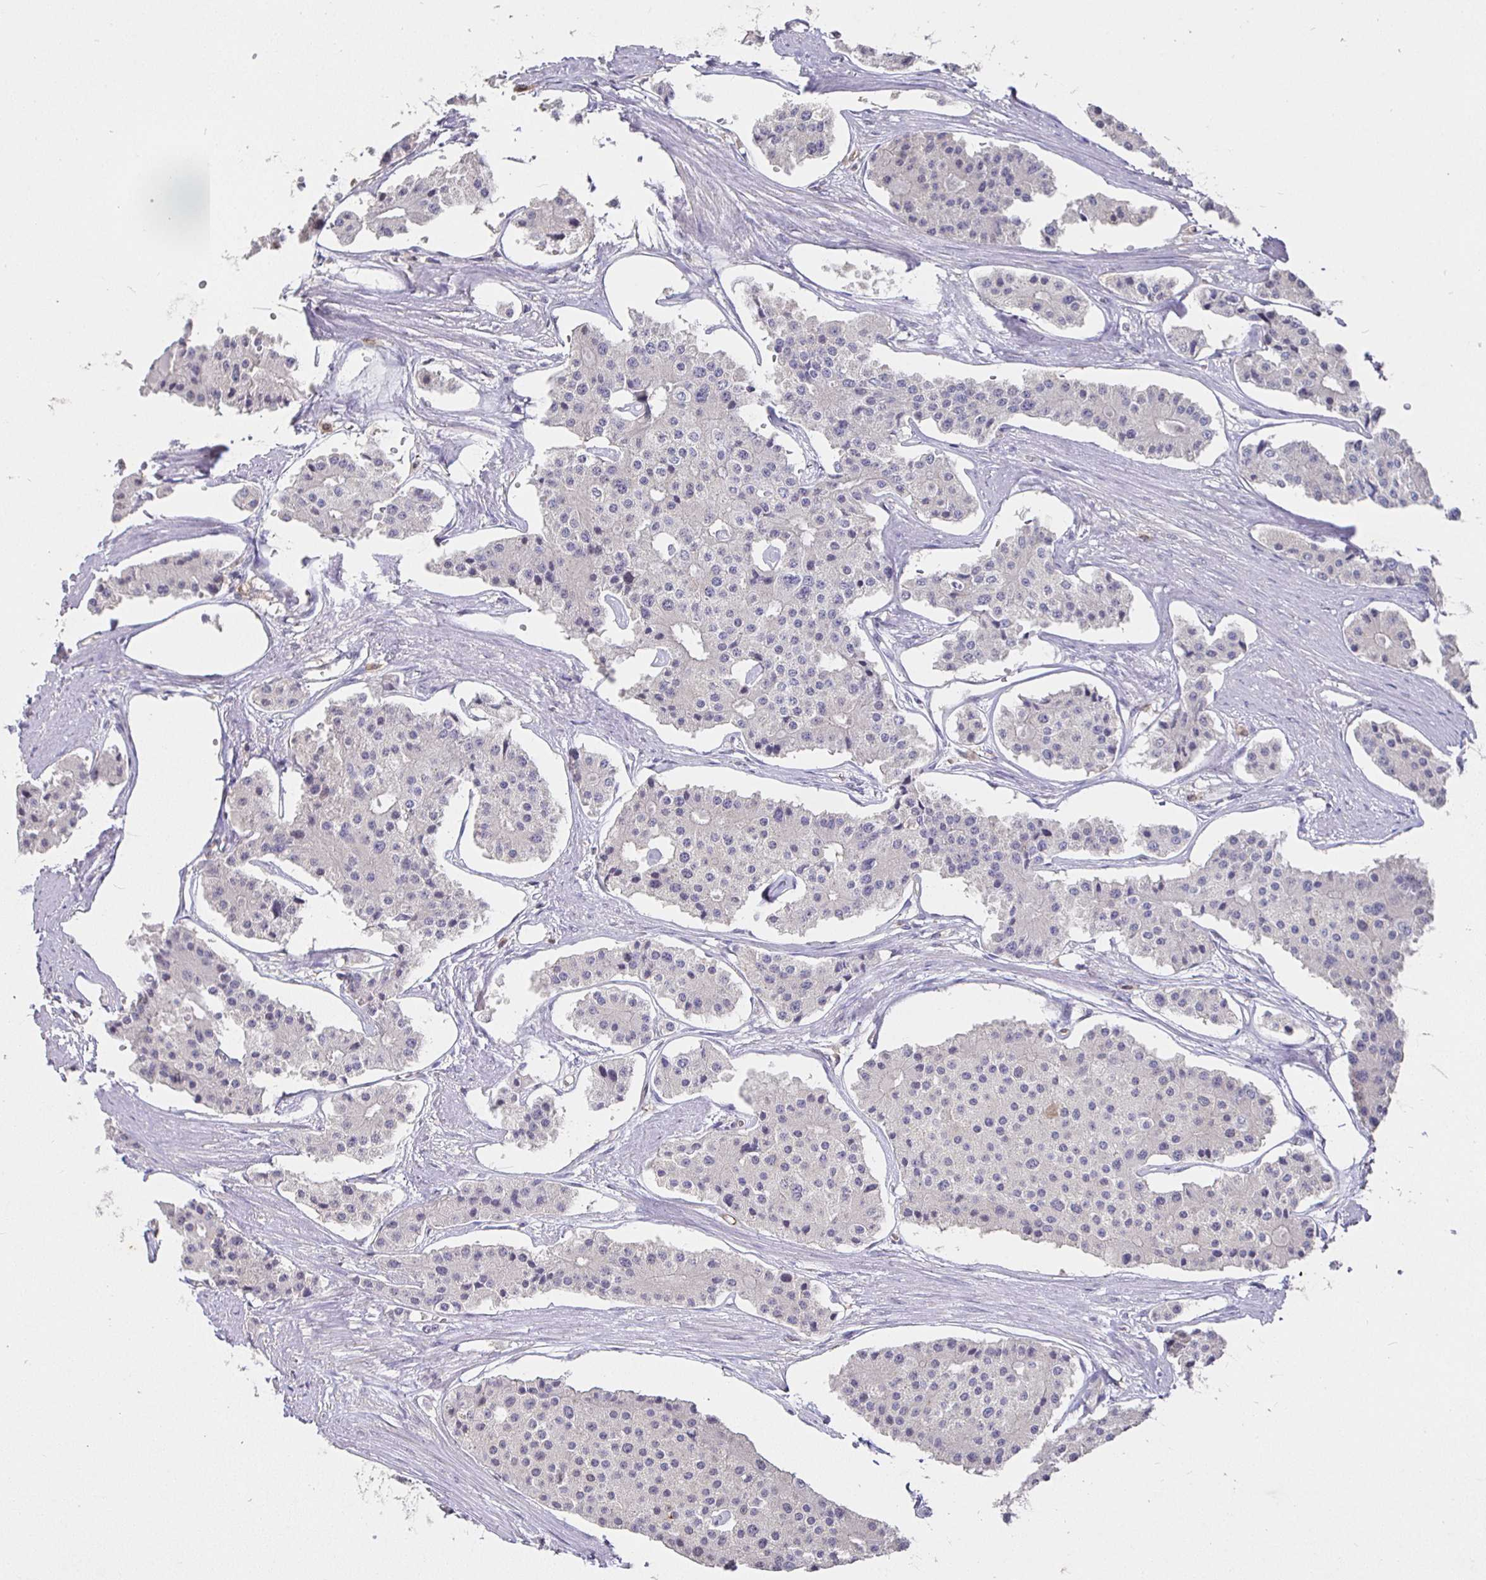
{"staining": {"intensity": "negative", "quantity": "none", "location": "none"}, "tissue": "carcinoid", "cell_type": "Tumor cells", "image_type": "cancer", "snomed": [{"axis": "morphology", "description": "Carcinoid, malignant, NOS"}, {"axis": "topography", "description": "Small intestine"}], "caption": "DAB (3,3'-diaminobenzidine) immunohistochemical staining of carcinoid exhibits no significant positivity in tumor cells.", "gene": "SHISA4", "patient": {"sex": "female", "age": 65}}